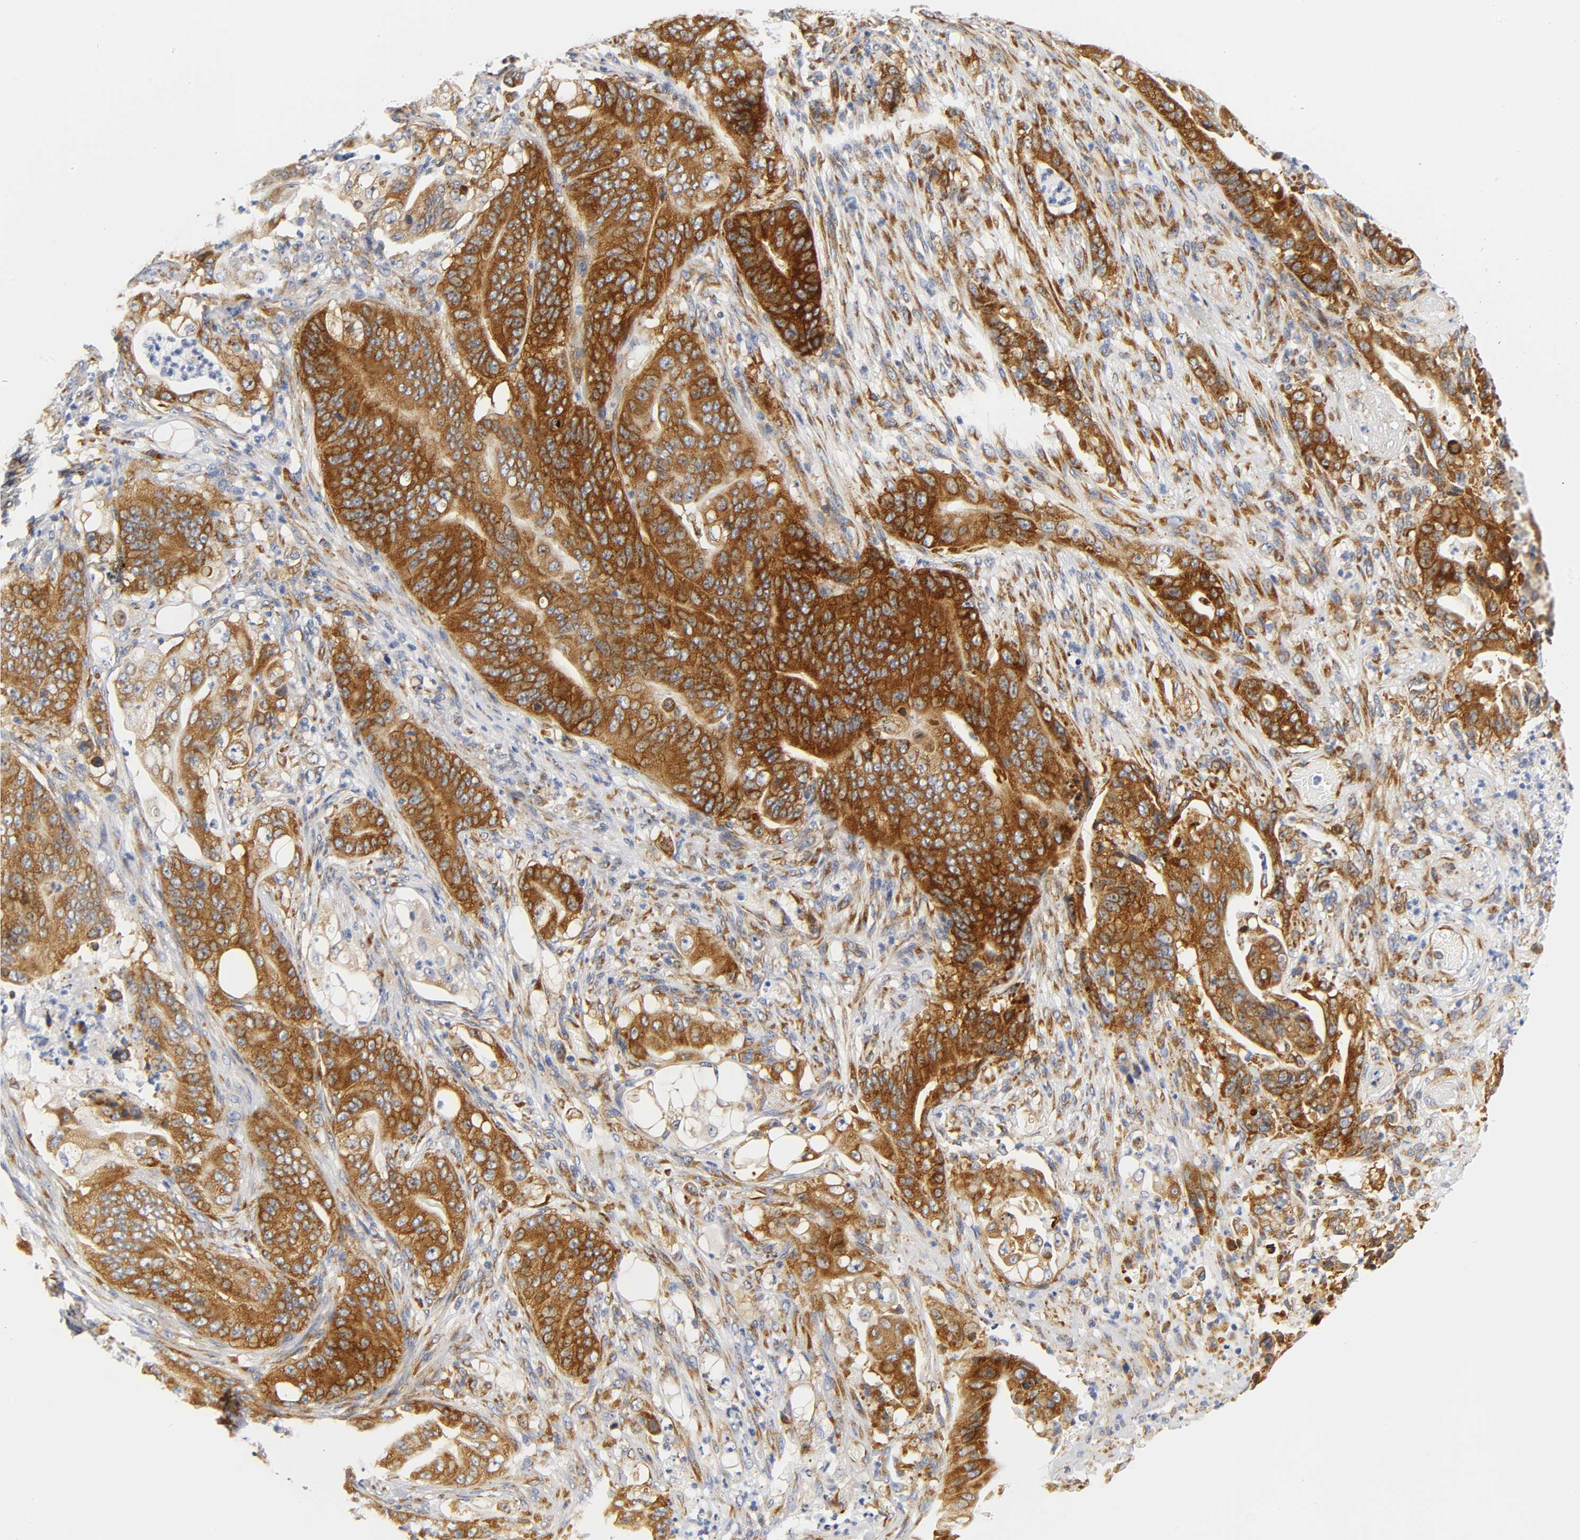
{"staining": {"intensity": "strong", "quantity": ">75%", "location": "cytoplasmic/membranous"}, "tissue": "stomach cancer", "cell_type": "Tumor cells", "image_type": "cancer", "snomed": [{"axis": "morphology", "description": "Adenocarcinoma, NOS"}, {"axis": "topography", "description": "Stomach"}], "caption": "Tumor cells show high levels of strong cytoplasmic/membranous expression in about >75% of cells in stomach cancer (adenocarcinoma). (Brightfield microscopy of DAB IHC at high magnification).", "gene": "REL", "patient": {"sex": "female", "age": 73}}